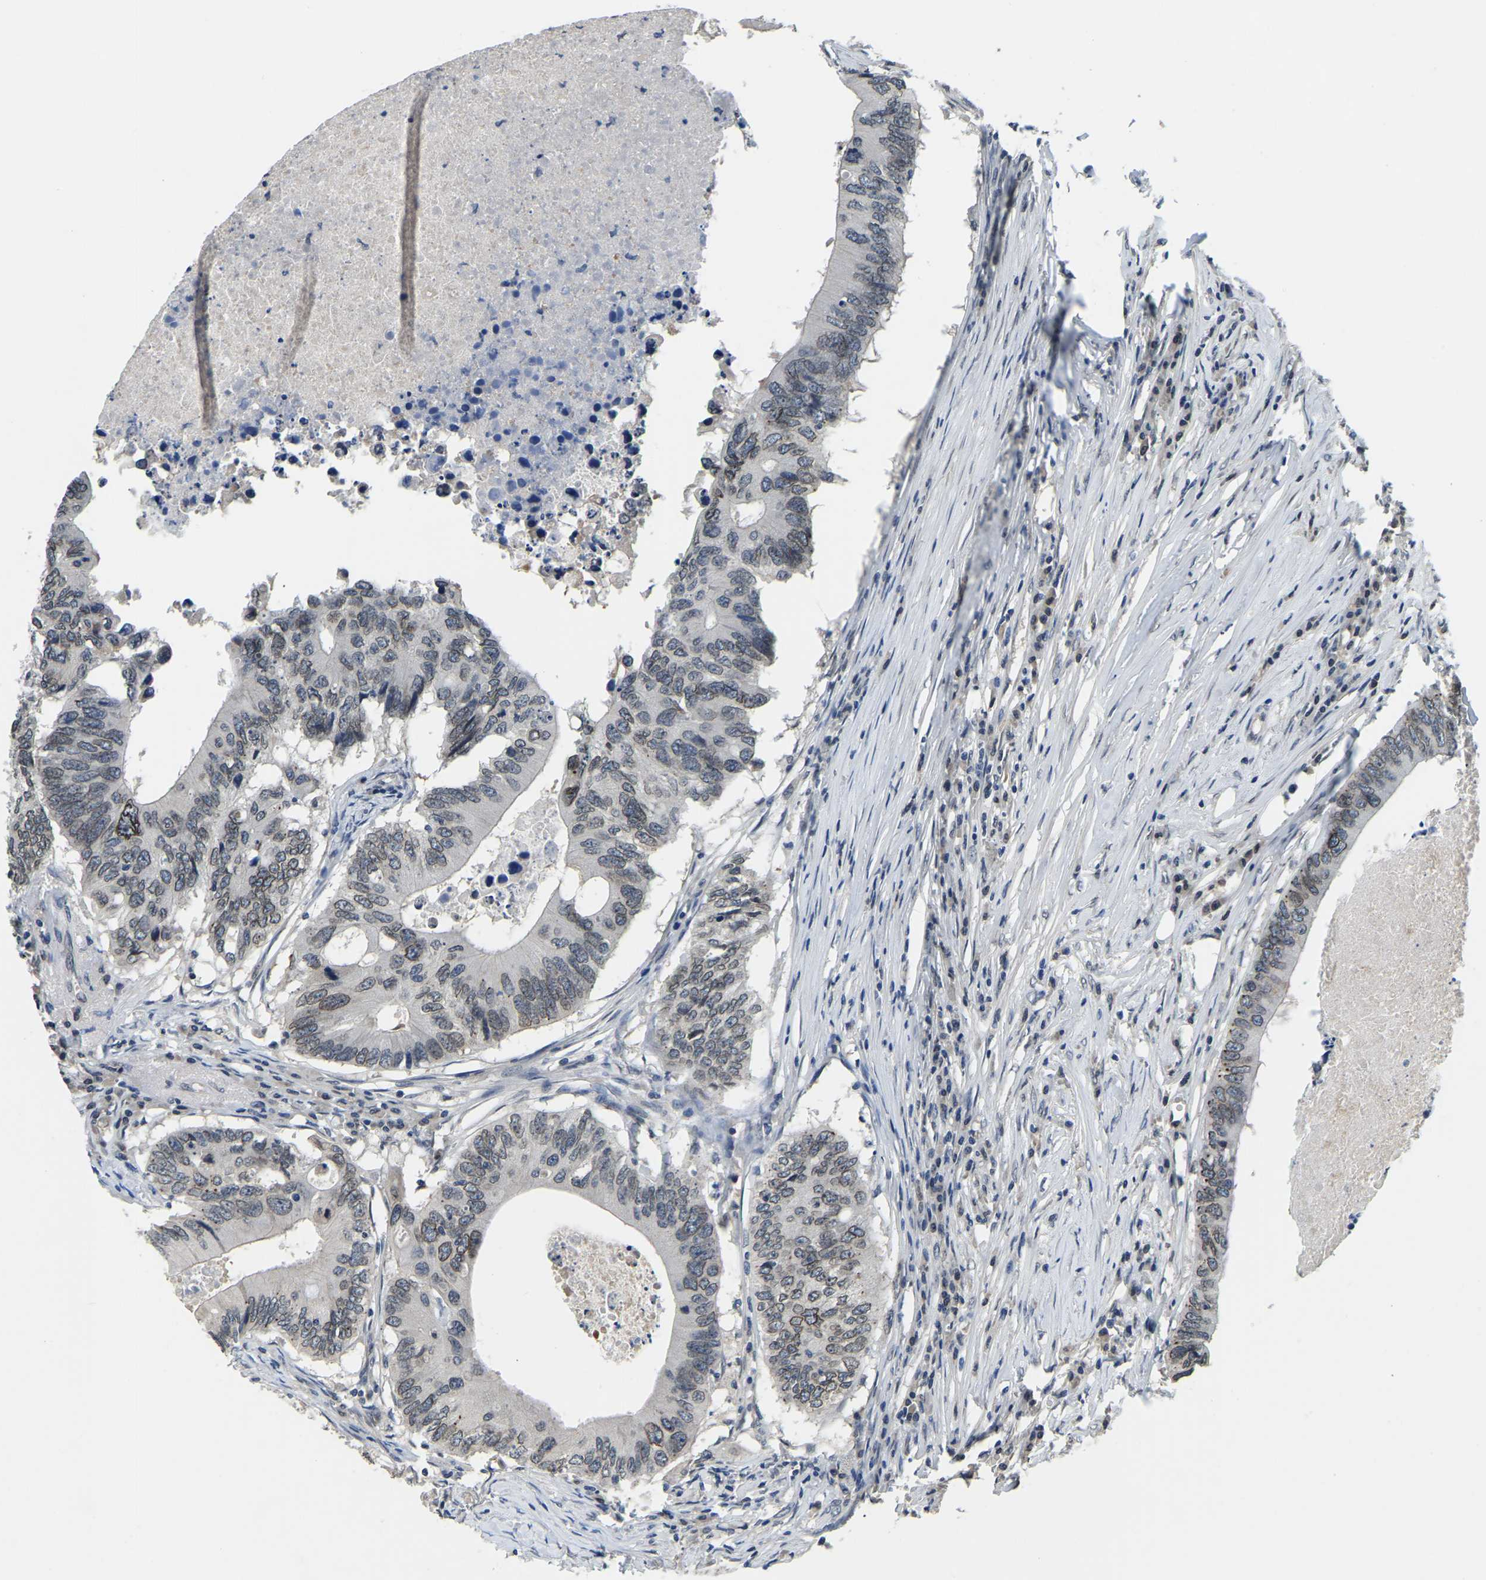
{"staining": {"intensity": "weak", "quantity": ">75%", "location": "cytoplasmic/membranous,nuclear"}, "tissue": "colorectal cancer", "cell_type": "Tumor cells", "image_type": "cancer", "snomed": [{"axis": "morphology", "description": "Adenocarcinoma, NOS"}, {"axis": "topography", "description": "Colon"}], "caption": "Weak cytoplasmic/membranous and nuclear expression is seen in approximately >75% of tumor cells in colorectal adenocarcinoma.", "gene": "RANBP2", "patient": {"sex": "male", "age": 71}}